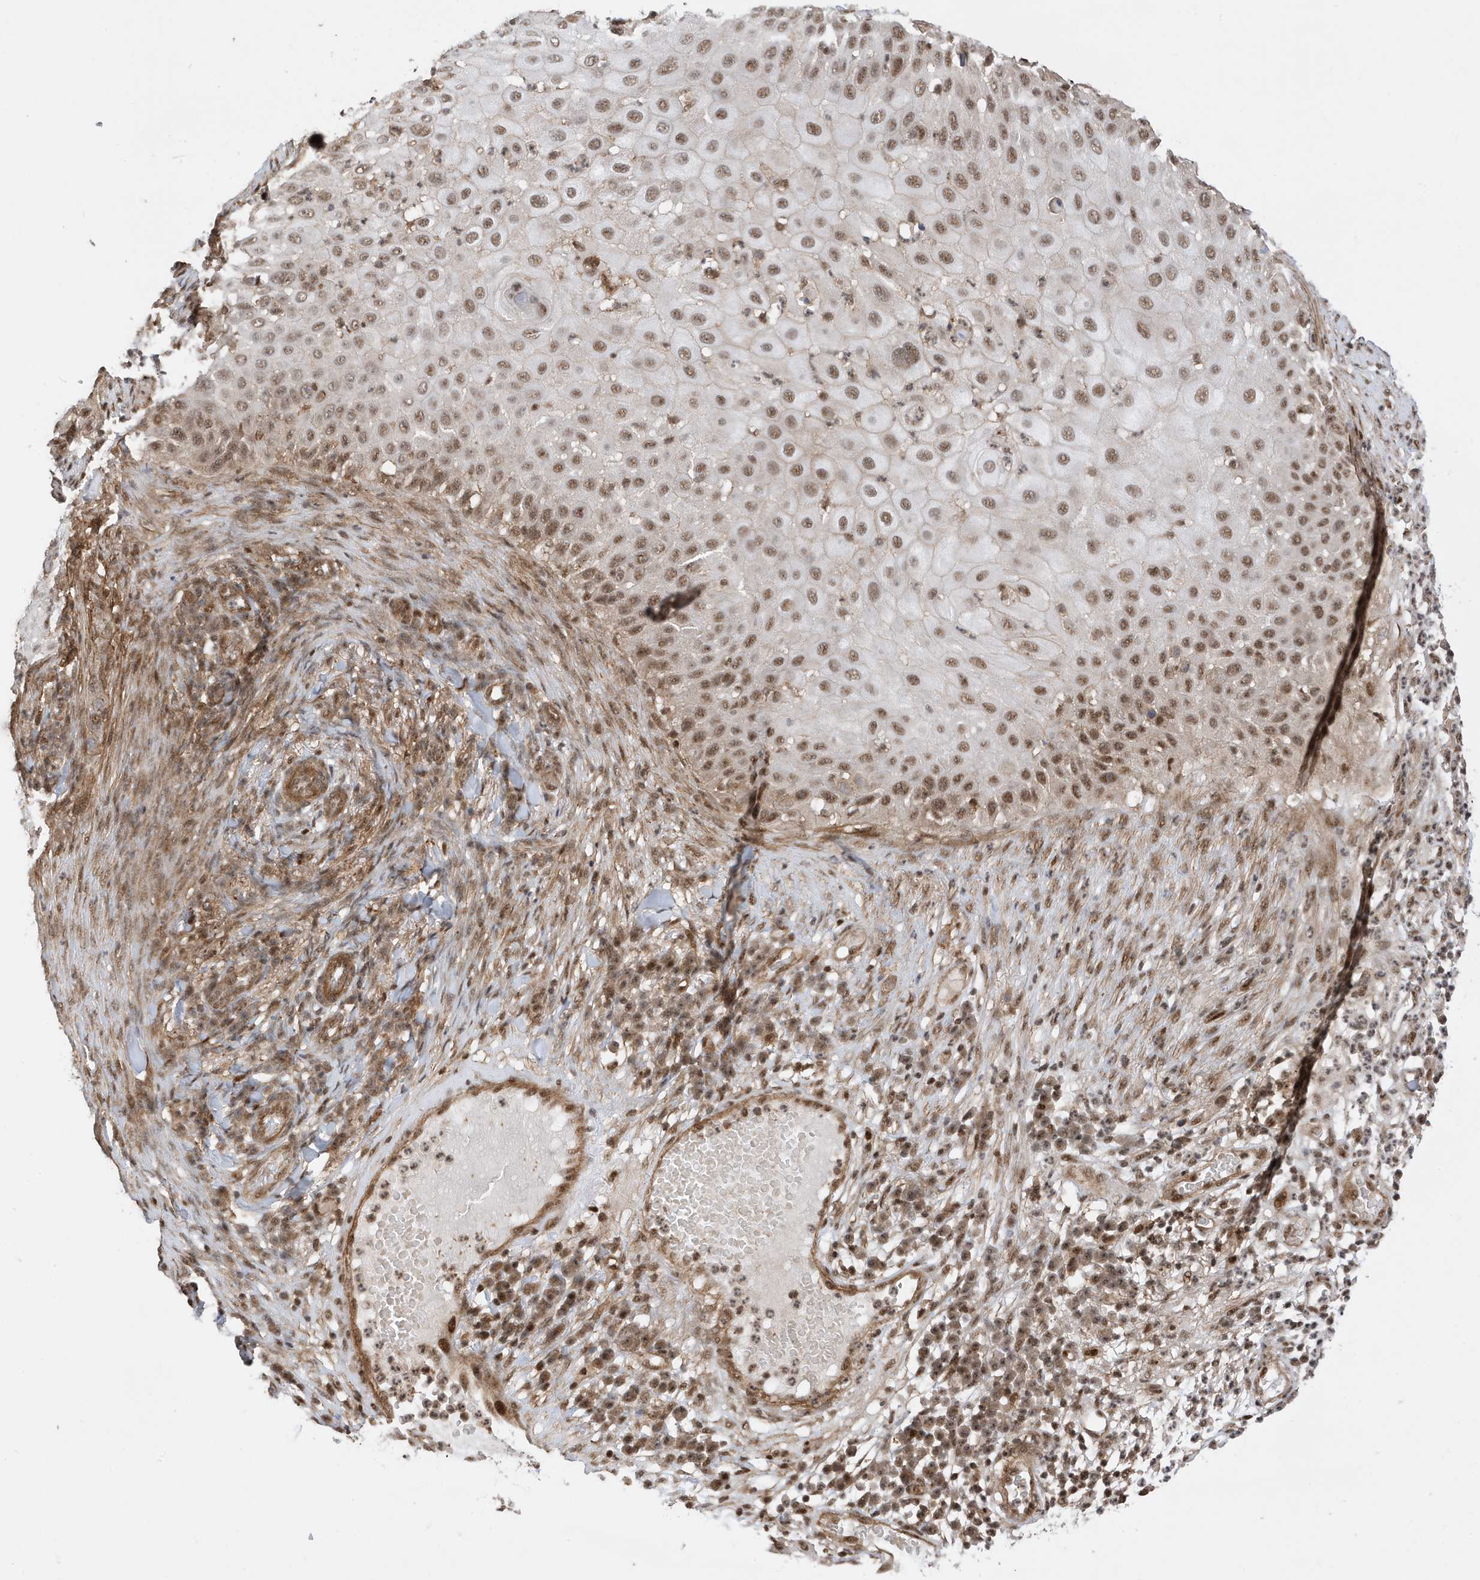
{"staining": {"intensity": "moderate", "quantity": ">75%", "location": "nuclear"}, "tissue": "skin cancer", "cell_type": "Tumor cells", "image_type": "cancer", "snomed": [{"axis": "morphology", "description": "Squamous cell carcinoma, NOS"}, {"axis": "topography", "description": "Skin"}], "caption": "Immunohistochemical staining of human skin squamous cell carcinoma reveals medium levels of moderate nuclear staining in about >75% of tumor cells.", "gene": "TATDN3", "patient": {"sex": "female", "age": 44}}